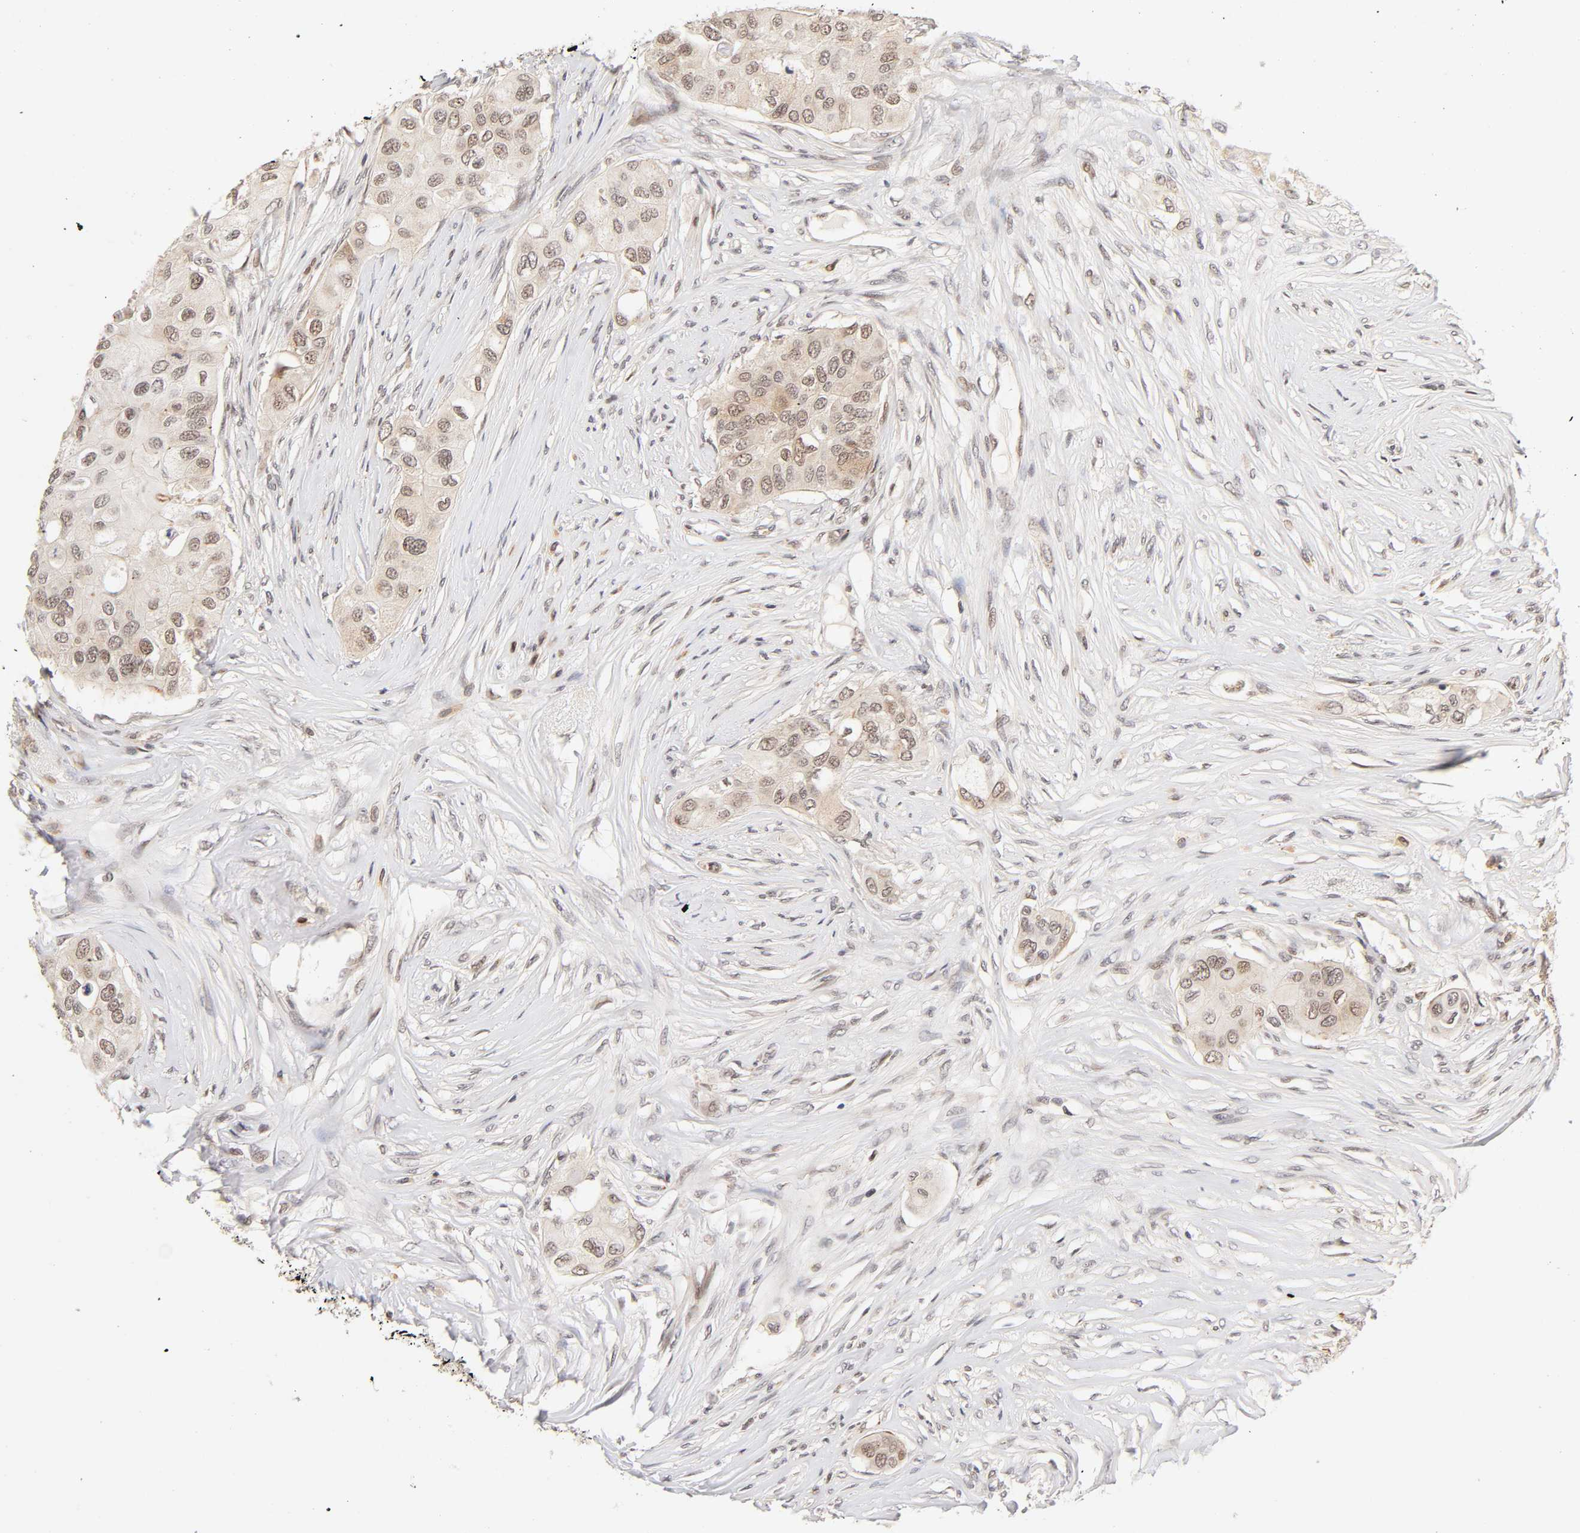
{"staining": {"intensity": "weak", "quantity": ">75%", "location": "cytoplasmic/membranous,nuclear"}, "tissue": "breast cancer", "cell_type": "Tumor cells", "image_type": "cancer", "snomed": [{"axis": "morphology", "description": "Normal tissue, NOS"}, {"axis": "morphology", "description": "Duct carcinoma"}, {"axis": "topography", "description": "Breast"}], "caption": "A histopathology image of human breast cancer stained for a protein demonstrates weak cytoplasmic/membranous and nuclear brown staining in tumor cells.", "gene": "TAF10", "patient": {"sex": "female", "age": 49}}